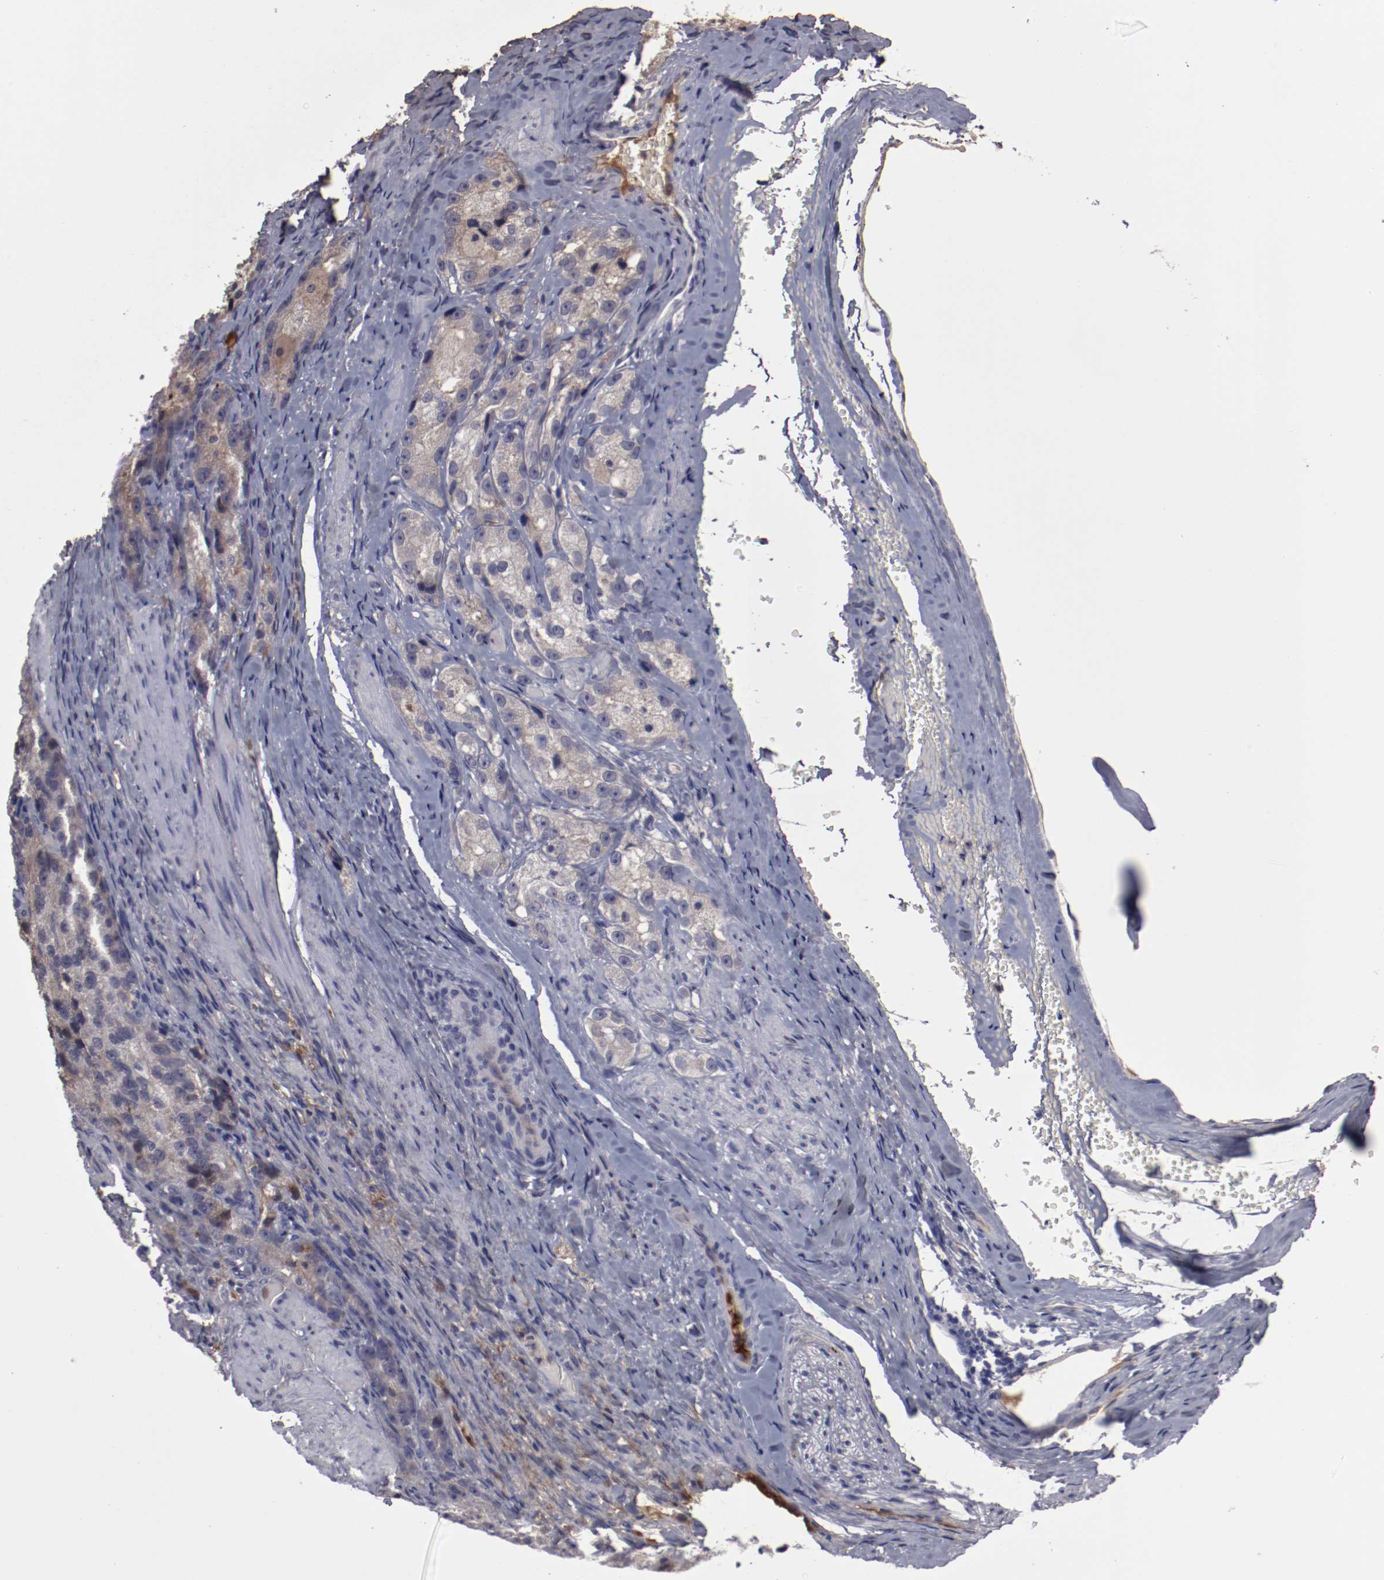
{"staining": {"intensity": "weak", "quantity": "<25%", "location": "cytoplasmic/membranous"}, "tissue": "prostate cancer", "cell_type": "Tumor cells", "image_type": "cancer", "snomed": [{"axis": "morphology", "description": "Adenocarcinoma, High grade"}, {"axis": "topography", "description": "Prostate"}], "caption": "Tumor cells are negative for brown protein staining in prostate high-grade adenocarcinoma.", "gene": "CP", "patient": {"sex": "male", "age": 63}}